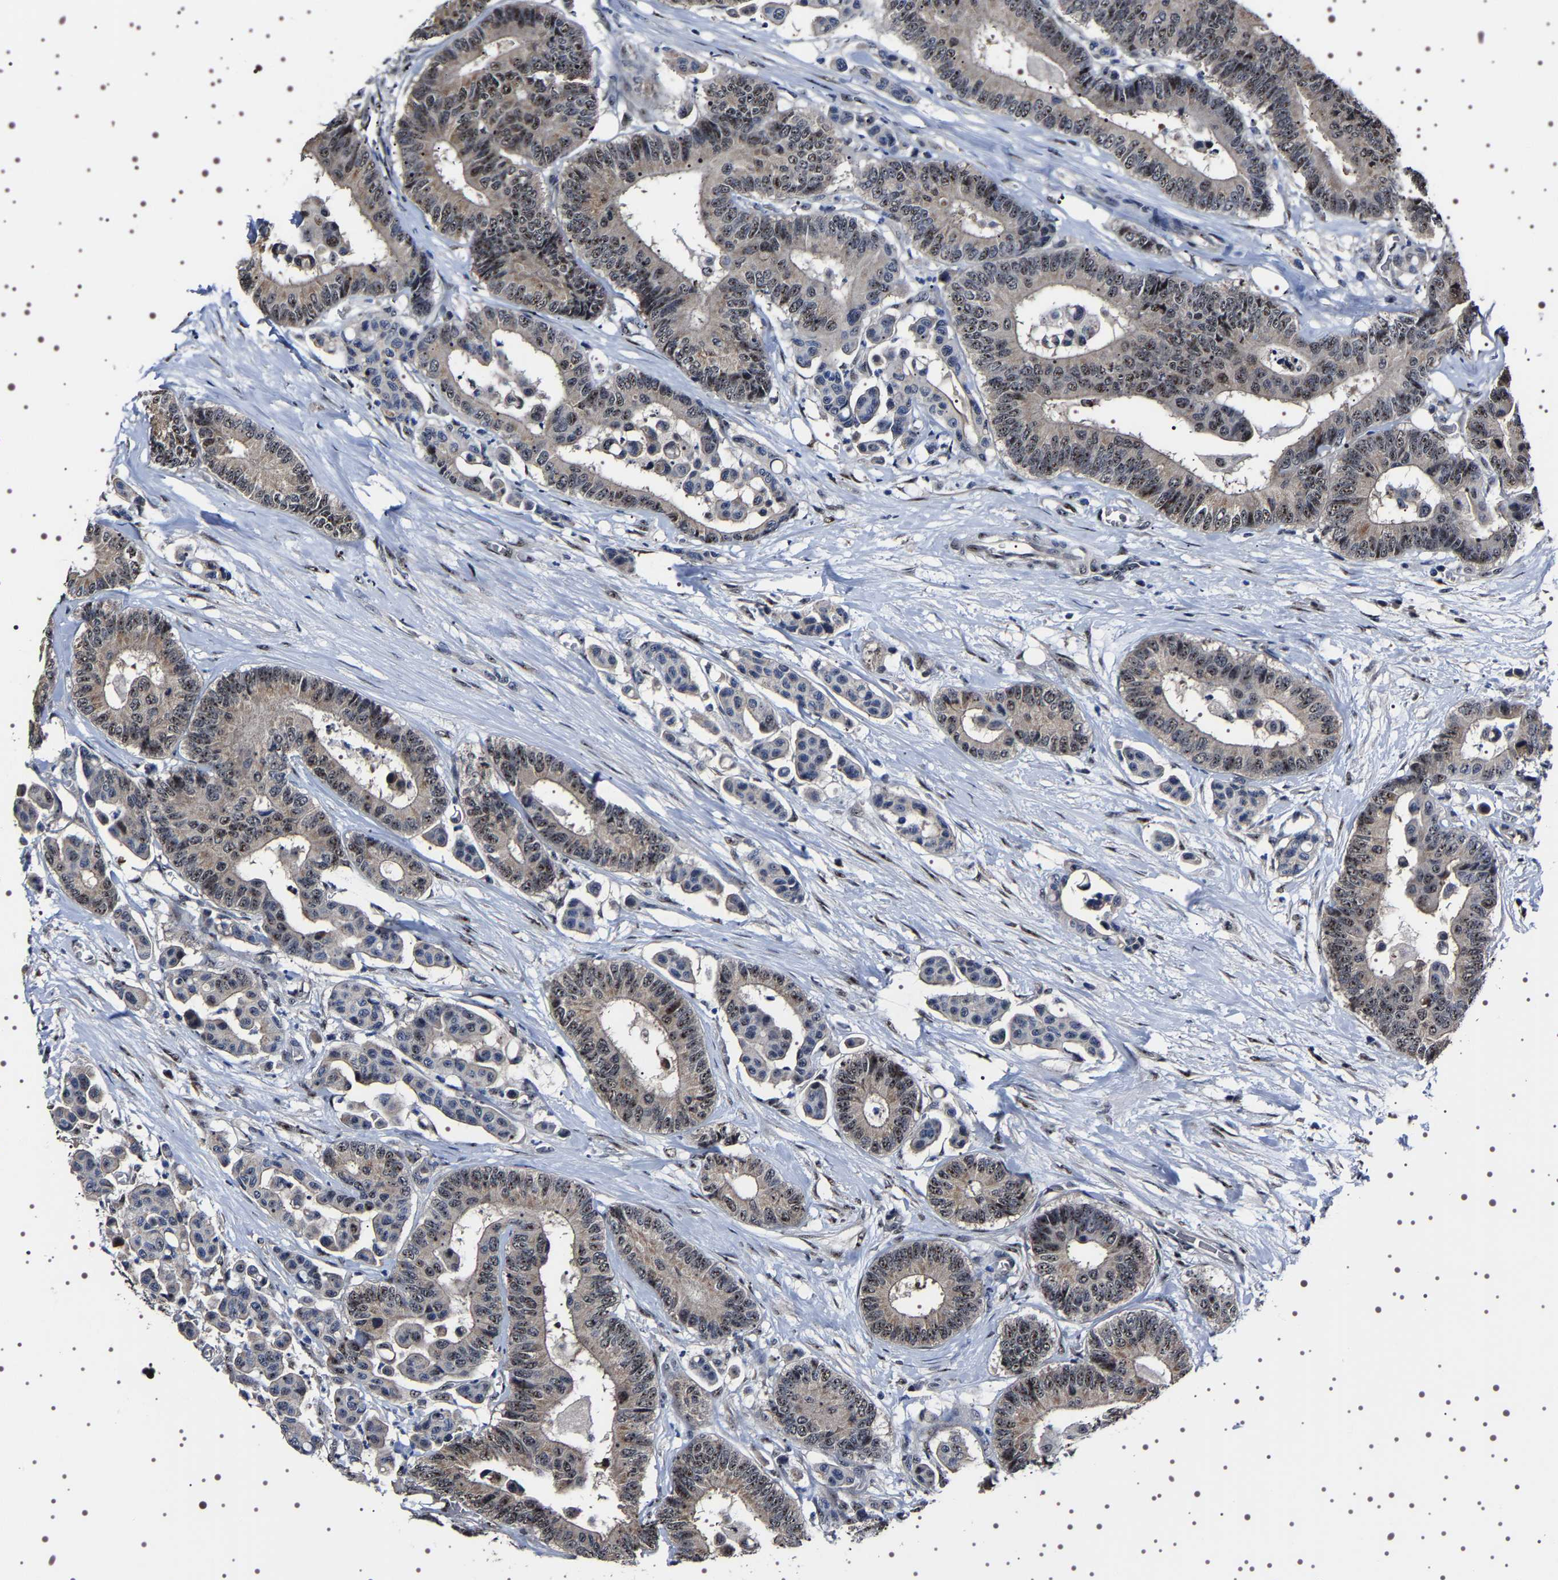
{"staining": {"intensity": "moderate", "quantity": "25%-75%", "location": "nuclear"}, "tissue": "colorectal cancer", "cell_type": "Tumor cells", "image_type": "cancer", "snomed": [{"axis": "morphology", "description": "Normal tissue, NOS"}, {"axis": "morphology", "description": "Adenocarcinoma, NOS"}, {"axis": "topography", "description": "Colon"}], "caption": "Protein expression analysis of human adenocarcinoma (colorectal) reveals moderate nuclear expression in about 25%-75% of tumor cells.", "gene": "GNL3", "patient": {"sex": "male", "age": 82}}